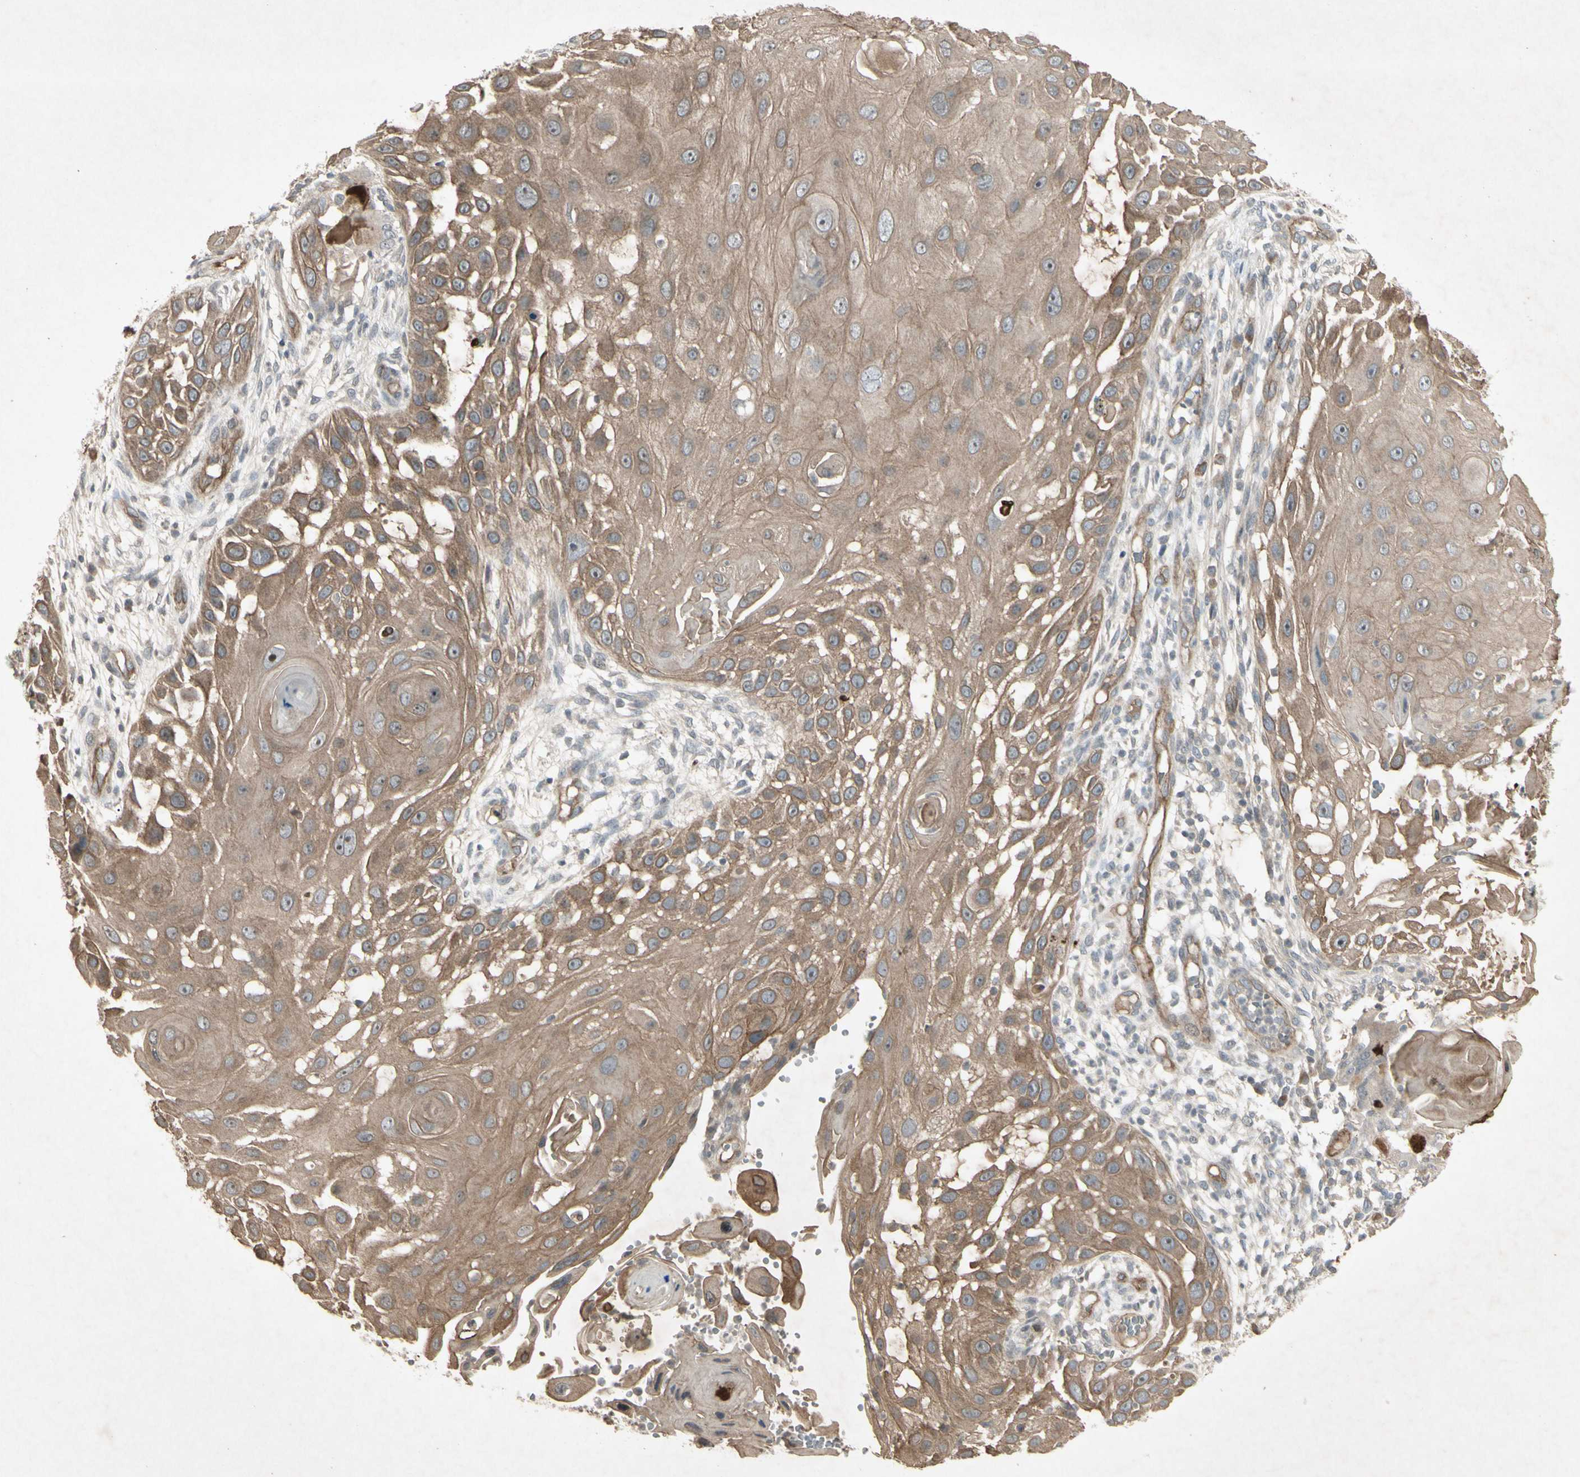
{"staining": {"intensity": "moderate", "quantity": ">75%", "location": "cytoplasmic/membranous"}, "tissue": "skin cancer", "cell_type": "Tumor cells", "image_type": "cancer", "snomed": [{"axis": "morphology", "description": "Squamous cell carcinoma, NOS"}, {"axis": "topography", "description": "Skin"}], "caption": "A high-resolution photomicrograph shows IHC staining of skin cancer, which displays moderate cytoplasmic/membranous positivity in approximately >75% of tumor cells.", "gene": "JAG1", "patient": {"sex": "female", "age": 44}}